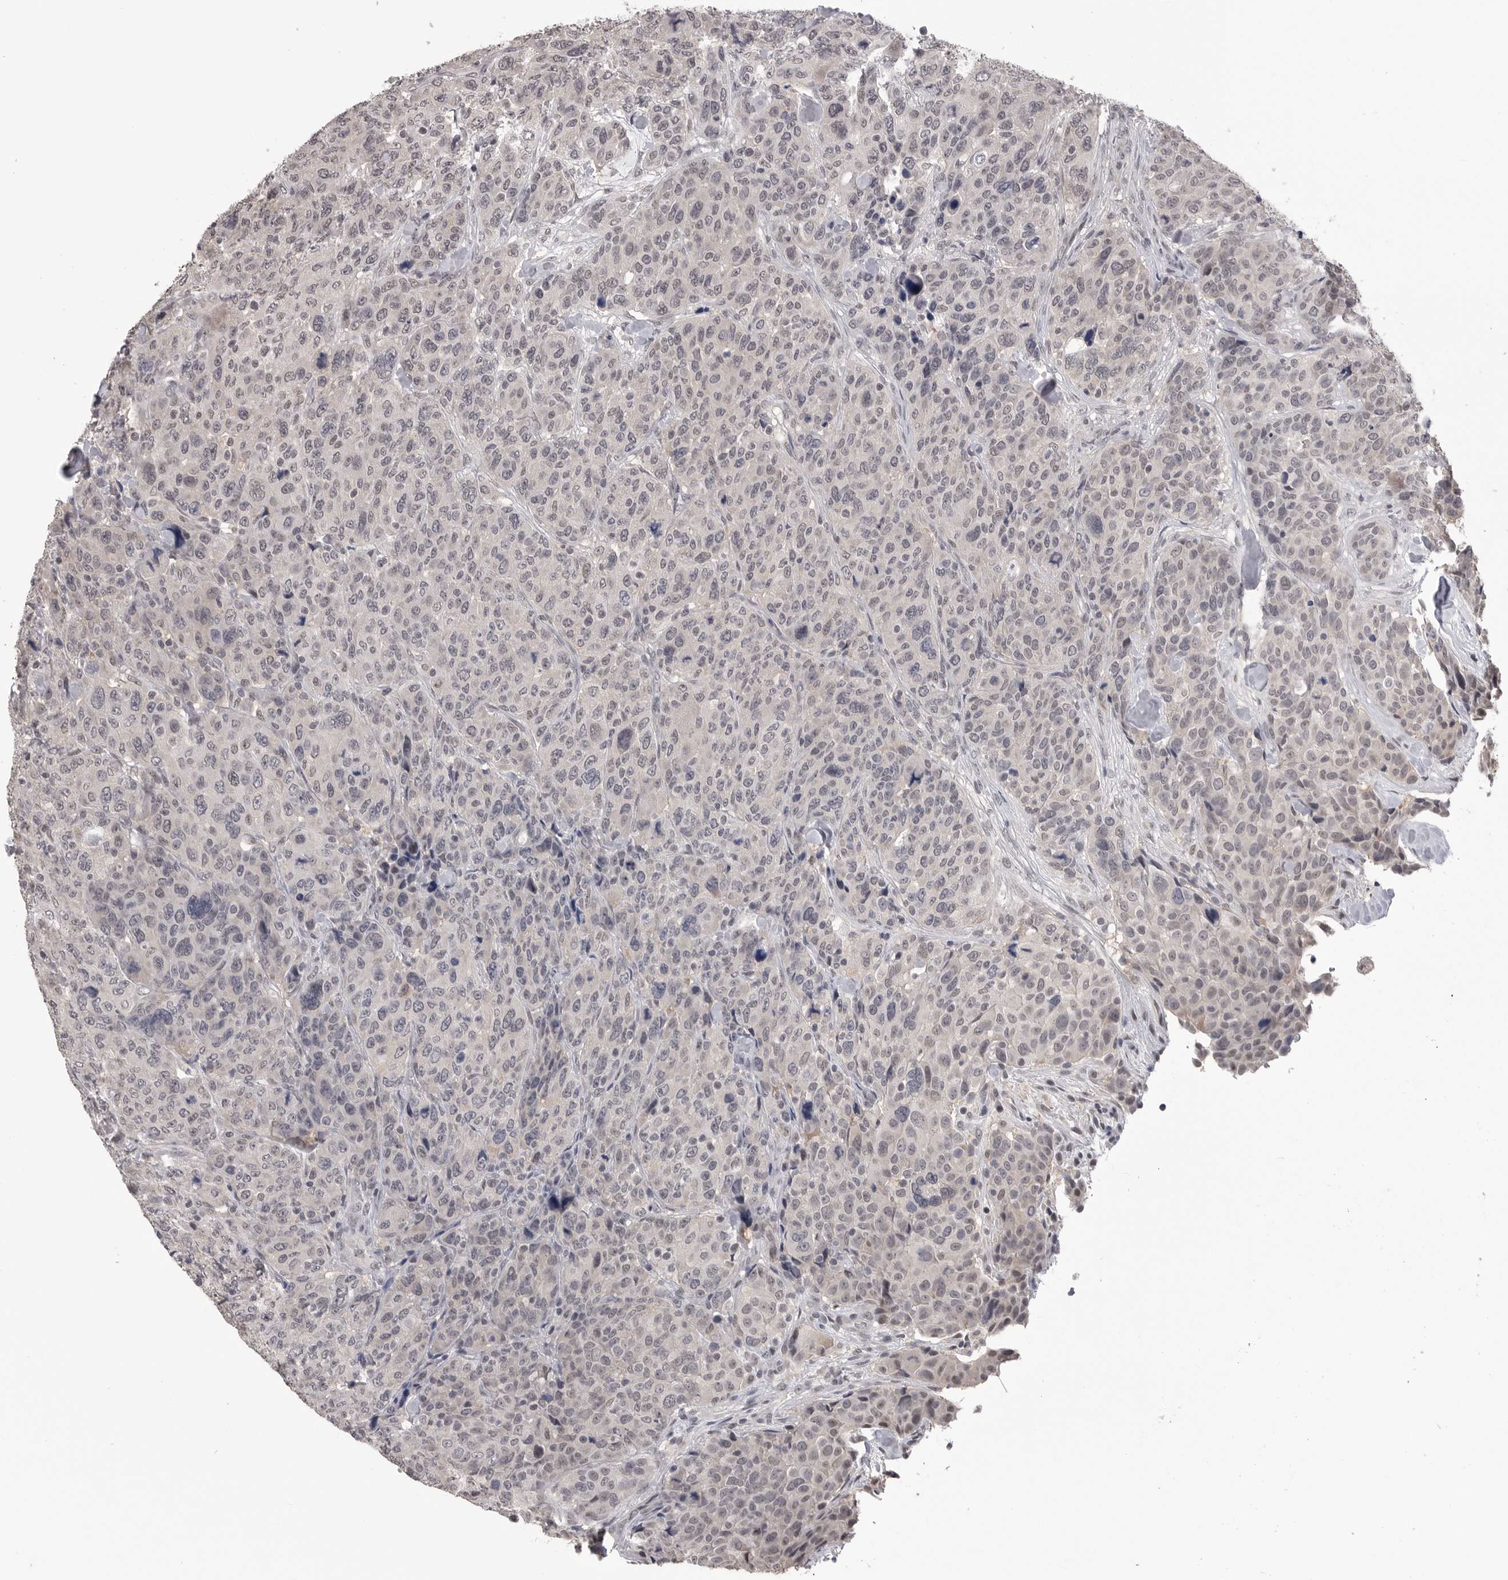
{"staining": {"intensity": "weak", "quantity": "25%-75%", "location": "nuclear"}, "tissue": "breast cancer", "cell_type": "Tumor cells", "image_type": "cancer", "snomed": [{"axis": "morphology", "description": "Duct carcinoma"}, {"axis": "topography", "description": "Breast"}], "caption": "Weak nuclear staining is present in about 25%-75% of tumor cells in breast intraductal carcinoma. The protein of interest is shown in brown color, while the nuclei are stained blue.", "gene": "DLG2", "patient": {"sex": "female", "age": 37}}